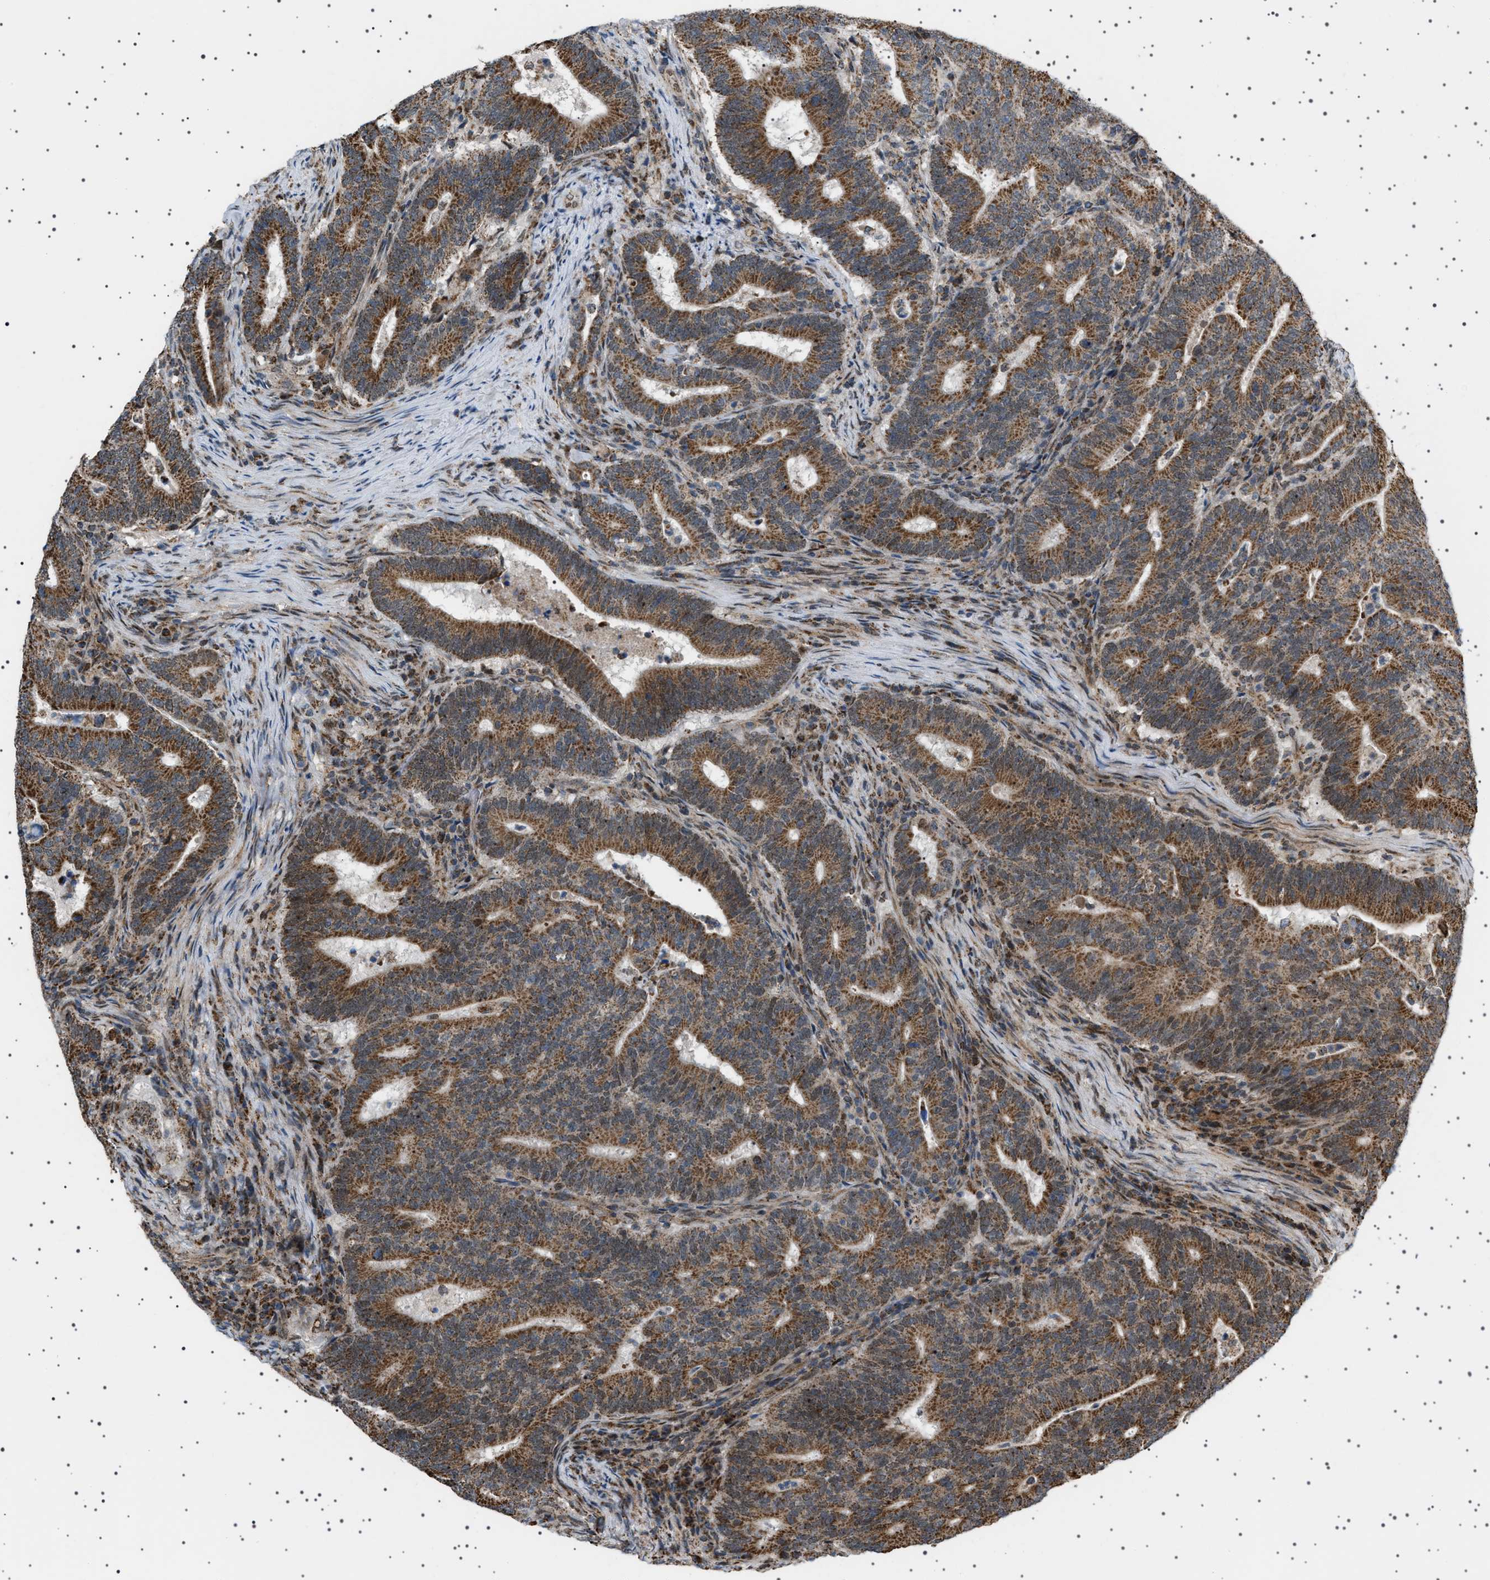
{"staining": {"intensity": "strong", "quantity": ">75%", "location": "cytoplasmic/membranous"}, "tissue": "colorectal cancer", "cell_type": "Tumor cells", "image_type": "cancer", "snomed": [{"axis": "morphology", "description": "Adenocarcinoma, NOS"}, {"axis": "topography", "description": "Colon"}], "caption": "A high-resolution photomicrograph shows IHC staining of colorectal adenocarcinoma, which reveals strong cytoplasmic/membranous positivity in approximately >75% of tumor cells.", "gene": "MELK", "patient": {"sex": "female", "age": 66}}